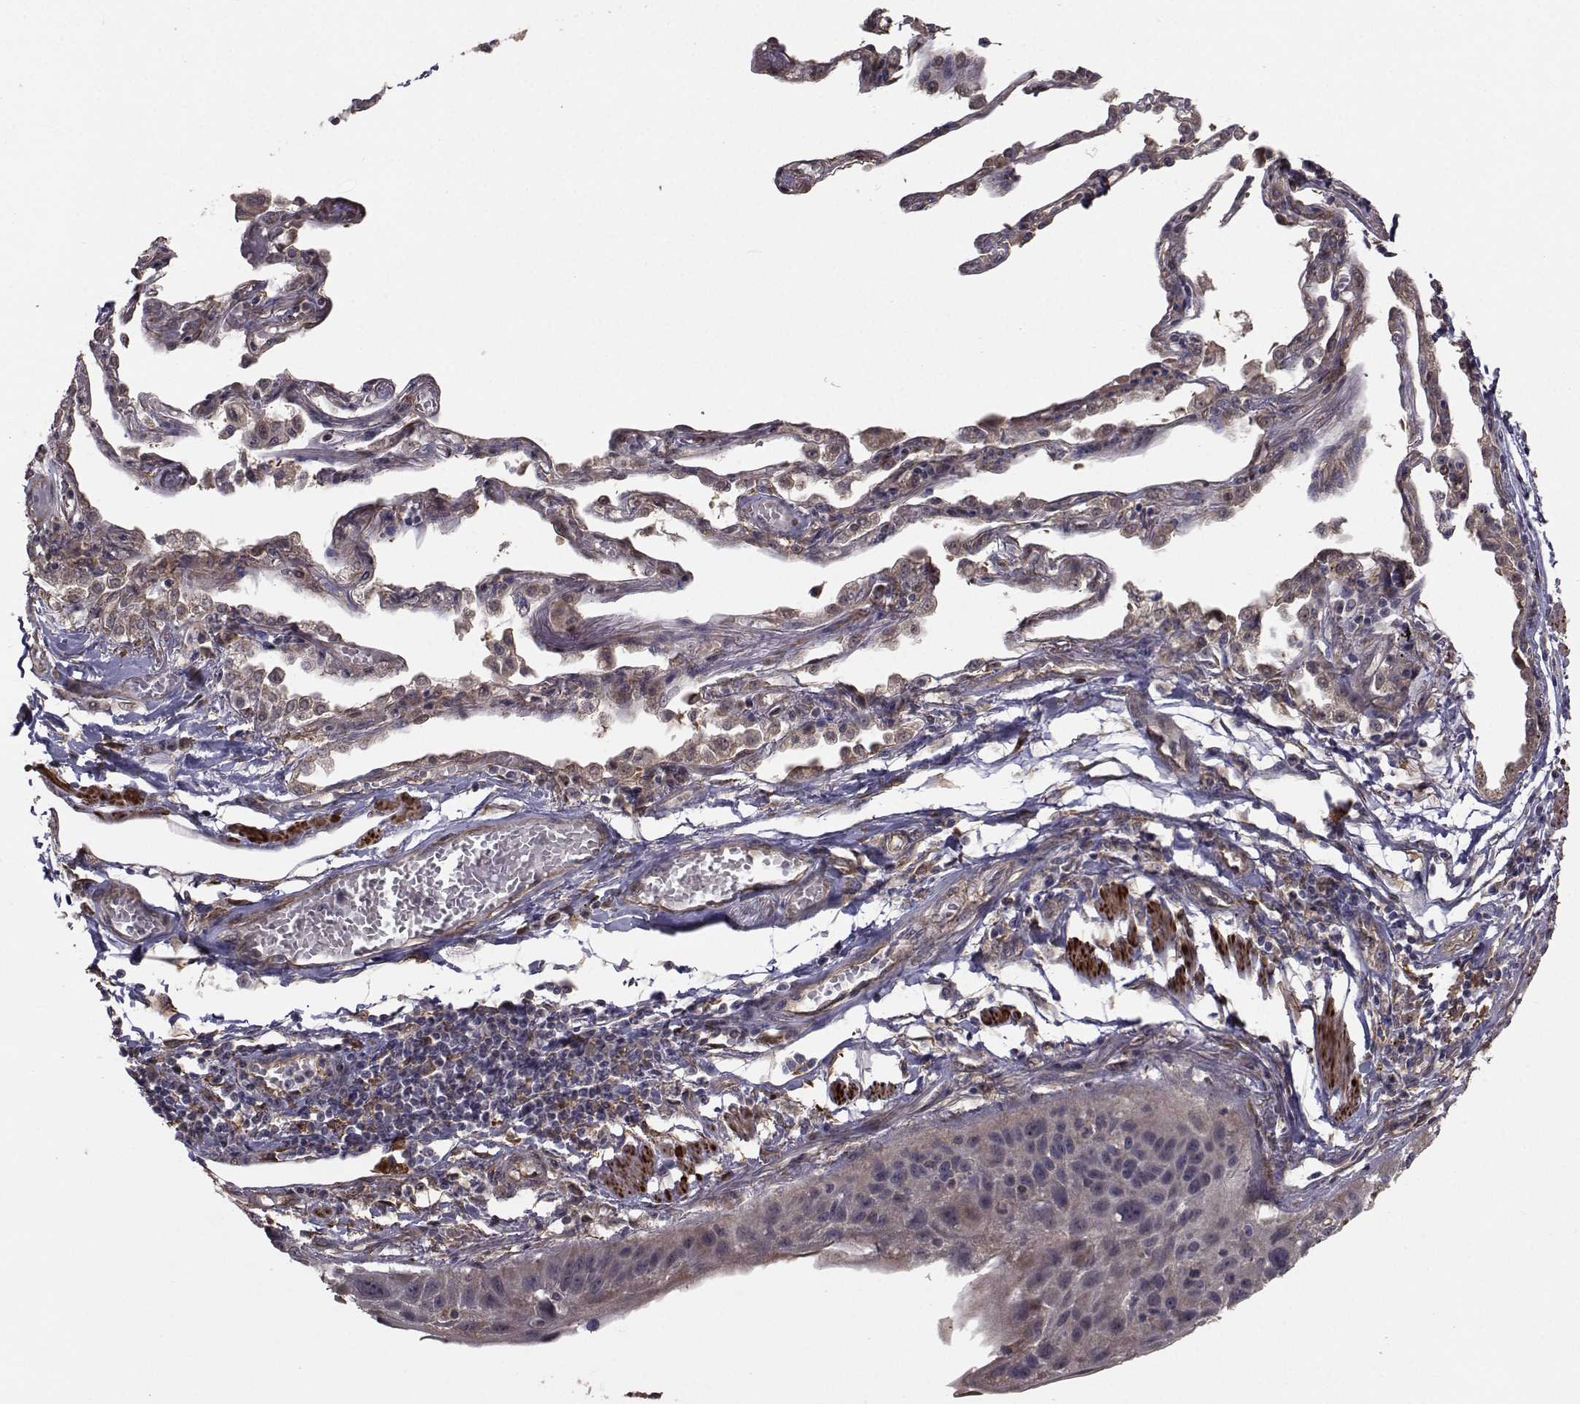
{"staining": {"intensity": "negative", "quantity": "none", "location": "none"}, "tissue": "lung cancer", "cell_type": "Tumor cells", "image_type": "cancer", "snomed": [{"axis": "morphology", "description": "Squamous cell carcinoma, NOS"}, {"axis": "topography", "description": "Lung"}], "caption": "IHC image of neoplastic tissue: squamous cell carcinoma (lung) stained with DAB displays no significant protein positivity in tumor cells. (DAB immunohistochemistry with hematoxylin counter stain).", "gene": "TRIP10", "patient": {"sex": "male", "age": 73}}